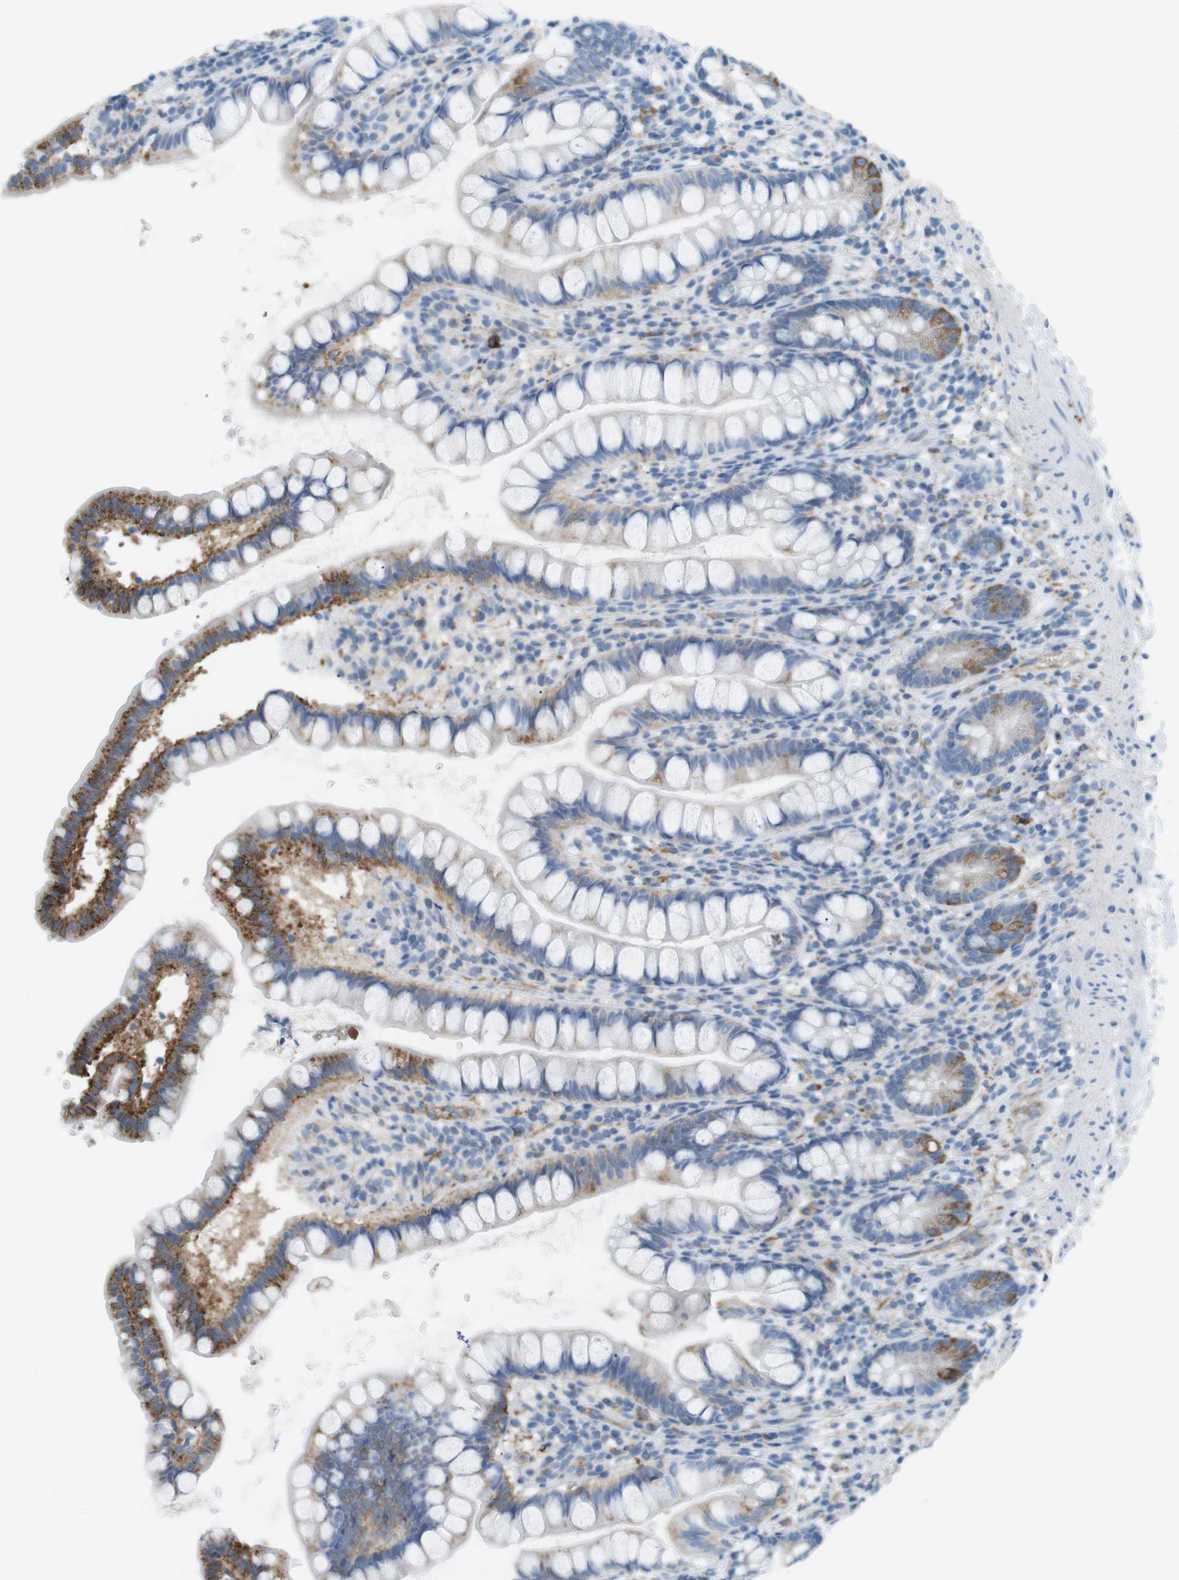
{"staining": {"intensity": "strong", "quantity": "25%-75%", "location": "cytoplasmic/membranous"}, "tissue": "small intestine", "cell_type": "Glandular cells", "image_type": "normal", "snomed": [{"axis": "morphology", "description": "Normal tissue, NOS"}, {"axis": "topography", "description": "Small intestine"}], "caption": "Immunohistochemical staining of normal human small intestine displays high levels of strong cytoplasmic/membranous expression in about 25%-75% of glandular cells. The staining is performed using DAB brown chromogen to label protein expression. The nuclei are counter-stained blue using hematoxylin.", "gene": "VAMP1", "patient": {"sex": "female", "age": 84}}